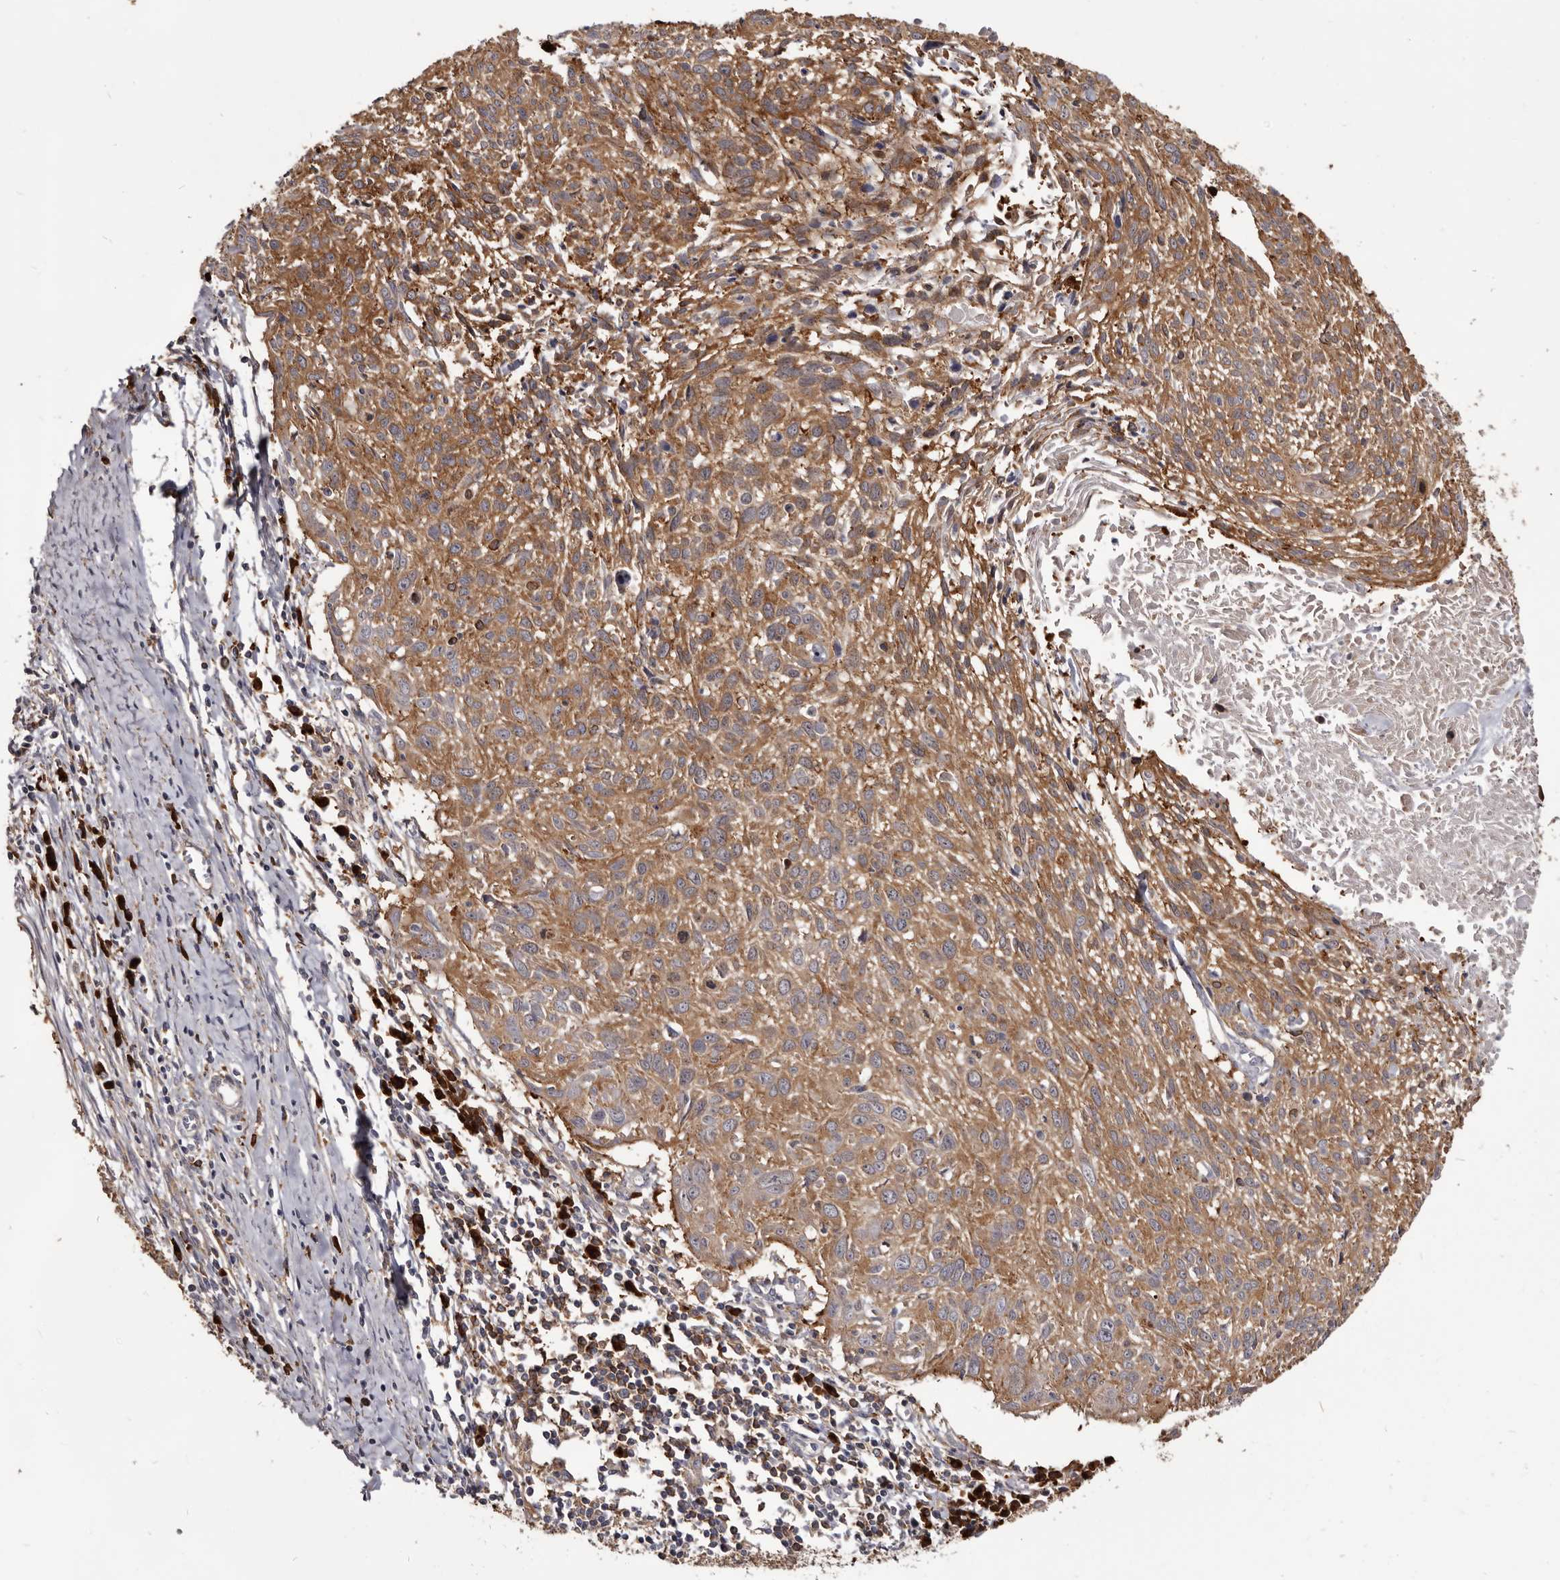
{"staining": {"intensity": "moderate", "quantity": ">75%", "location": "cytoplasmic/membranous"}, "tissue": "cervical cancer", "cell_type": "Tumor cells", "image_type": "cancer", "snomed": [{"axis": "morphology", "description": "Squamous cell carcinoma, NOS"}, {"axis": "topography", "description": "Cervix"}], "caption": "Protein staining of cervical cancer tissue displays moderate cytoplasmic/membranous expression in about >75% of tumor cells.", "gene": "TPD52", "patient": {"sex": "female", "age": 51}}